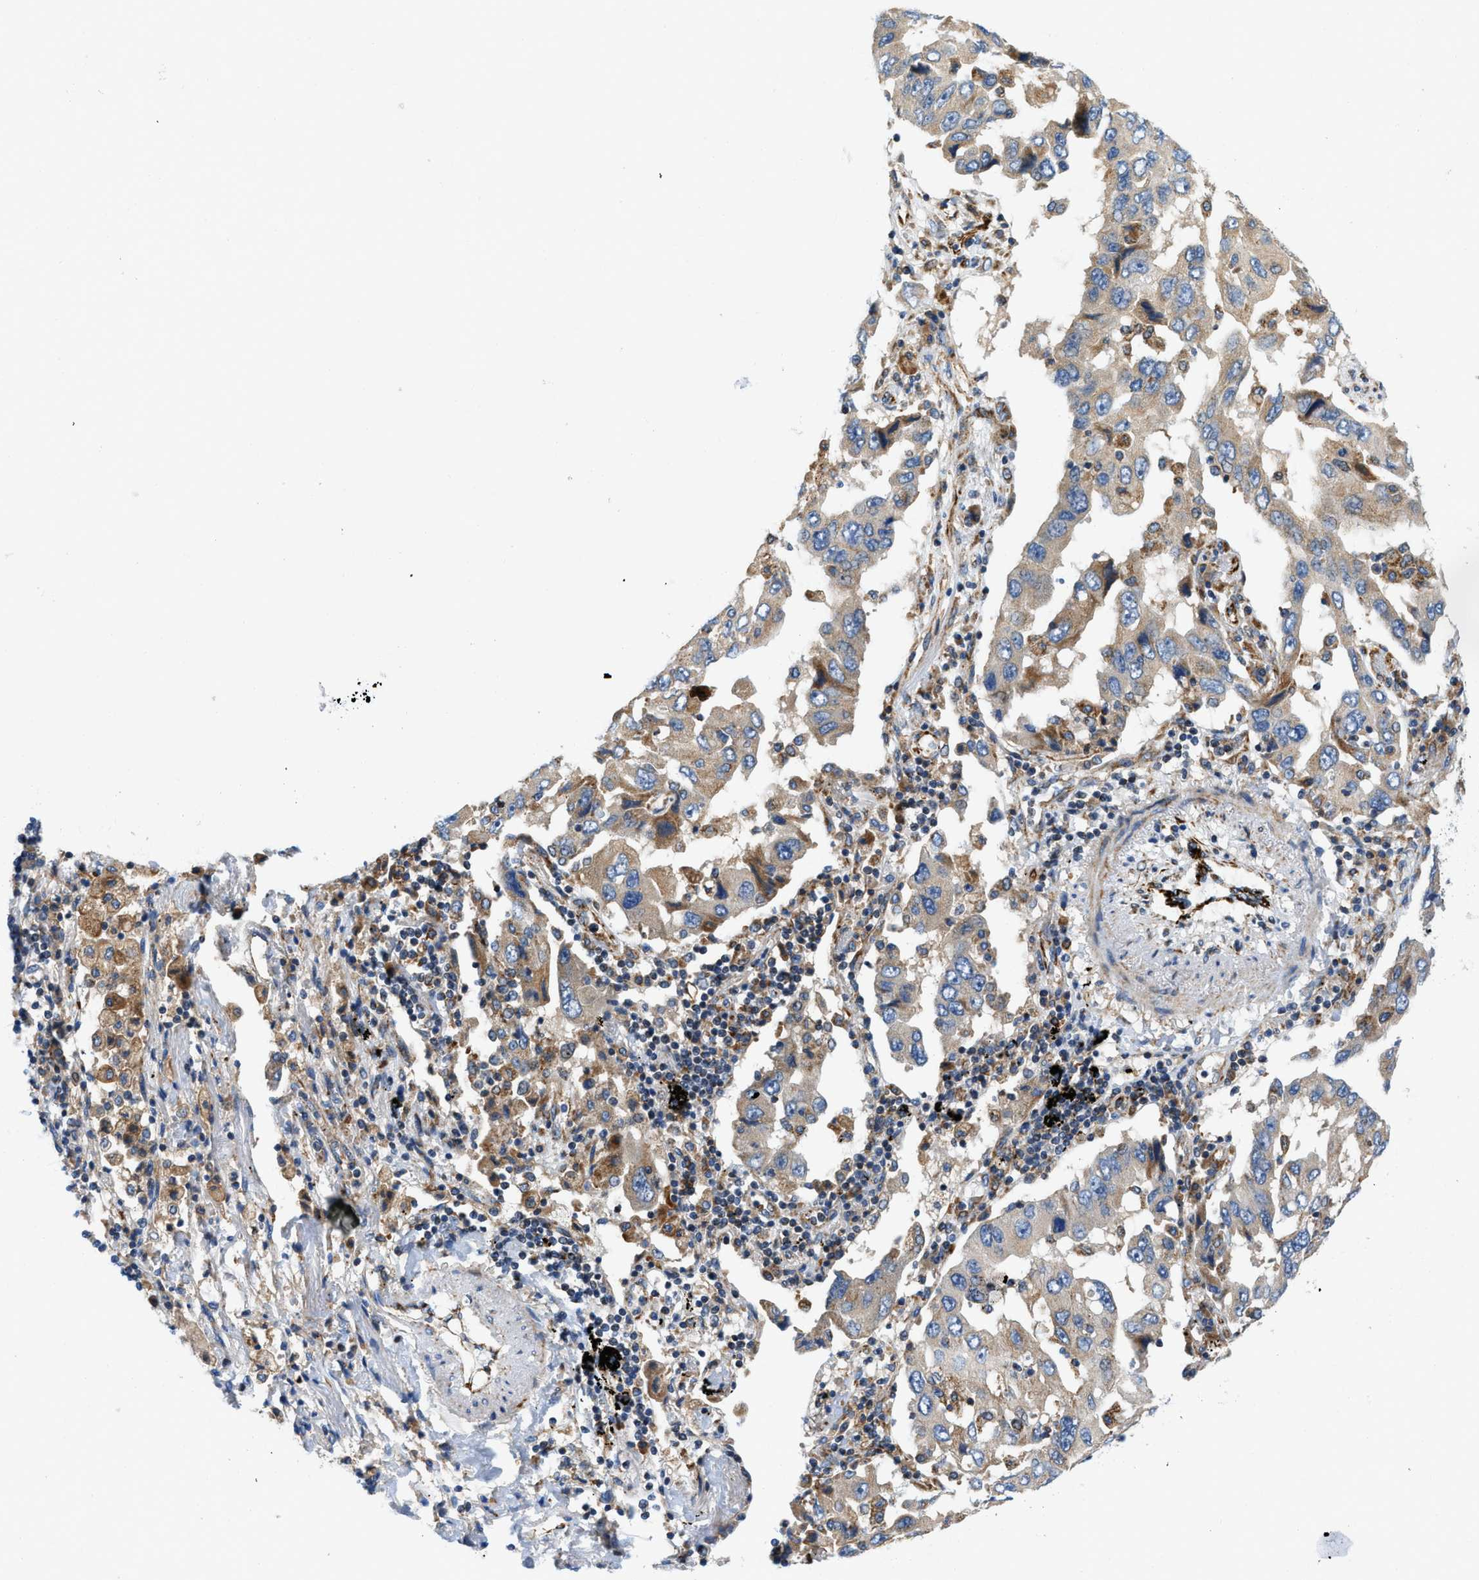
{"staining": {"intensity": "weak", "quantity": "25%-75%", "location": "cytoplasmic/membranous"}, "tissue": "lung cancer", "cell_type": "Tumor cells", "image_type": "cancer", "snomed": [{"axis": "morphology", "description": "Adenocarcinoma, NOS"}, {"axis": "topography", "description": "Lung"}], "caption": "Human lung adenocarcinoma stained for a protein (brown) exhibits weak cytoplasmic/membranous positive staining in about 25%-75% of tumor cells.", "gene": "ZNF831", "patient": {"sex": "female", "age": 65}}